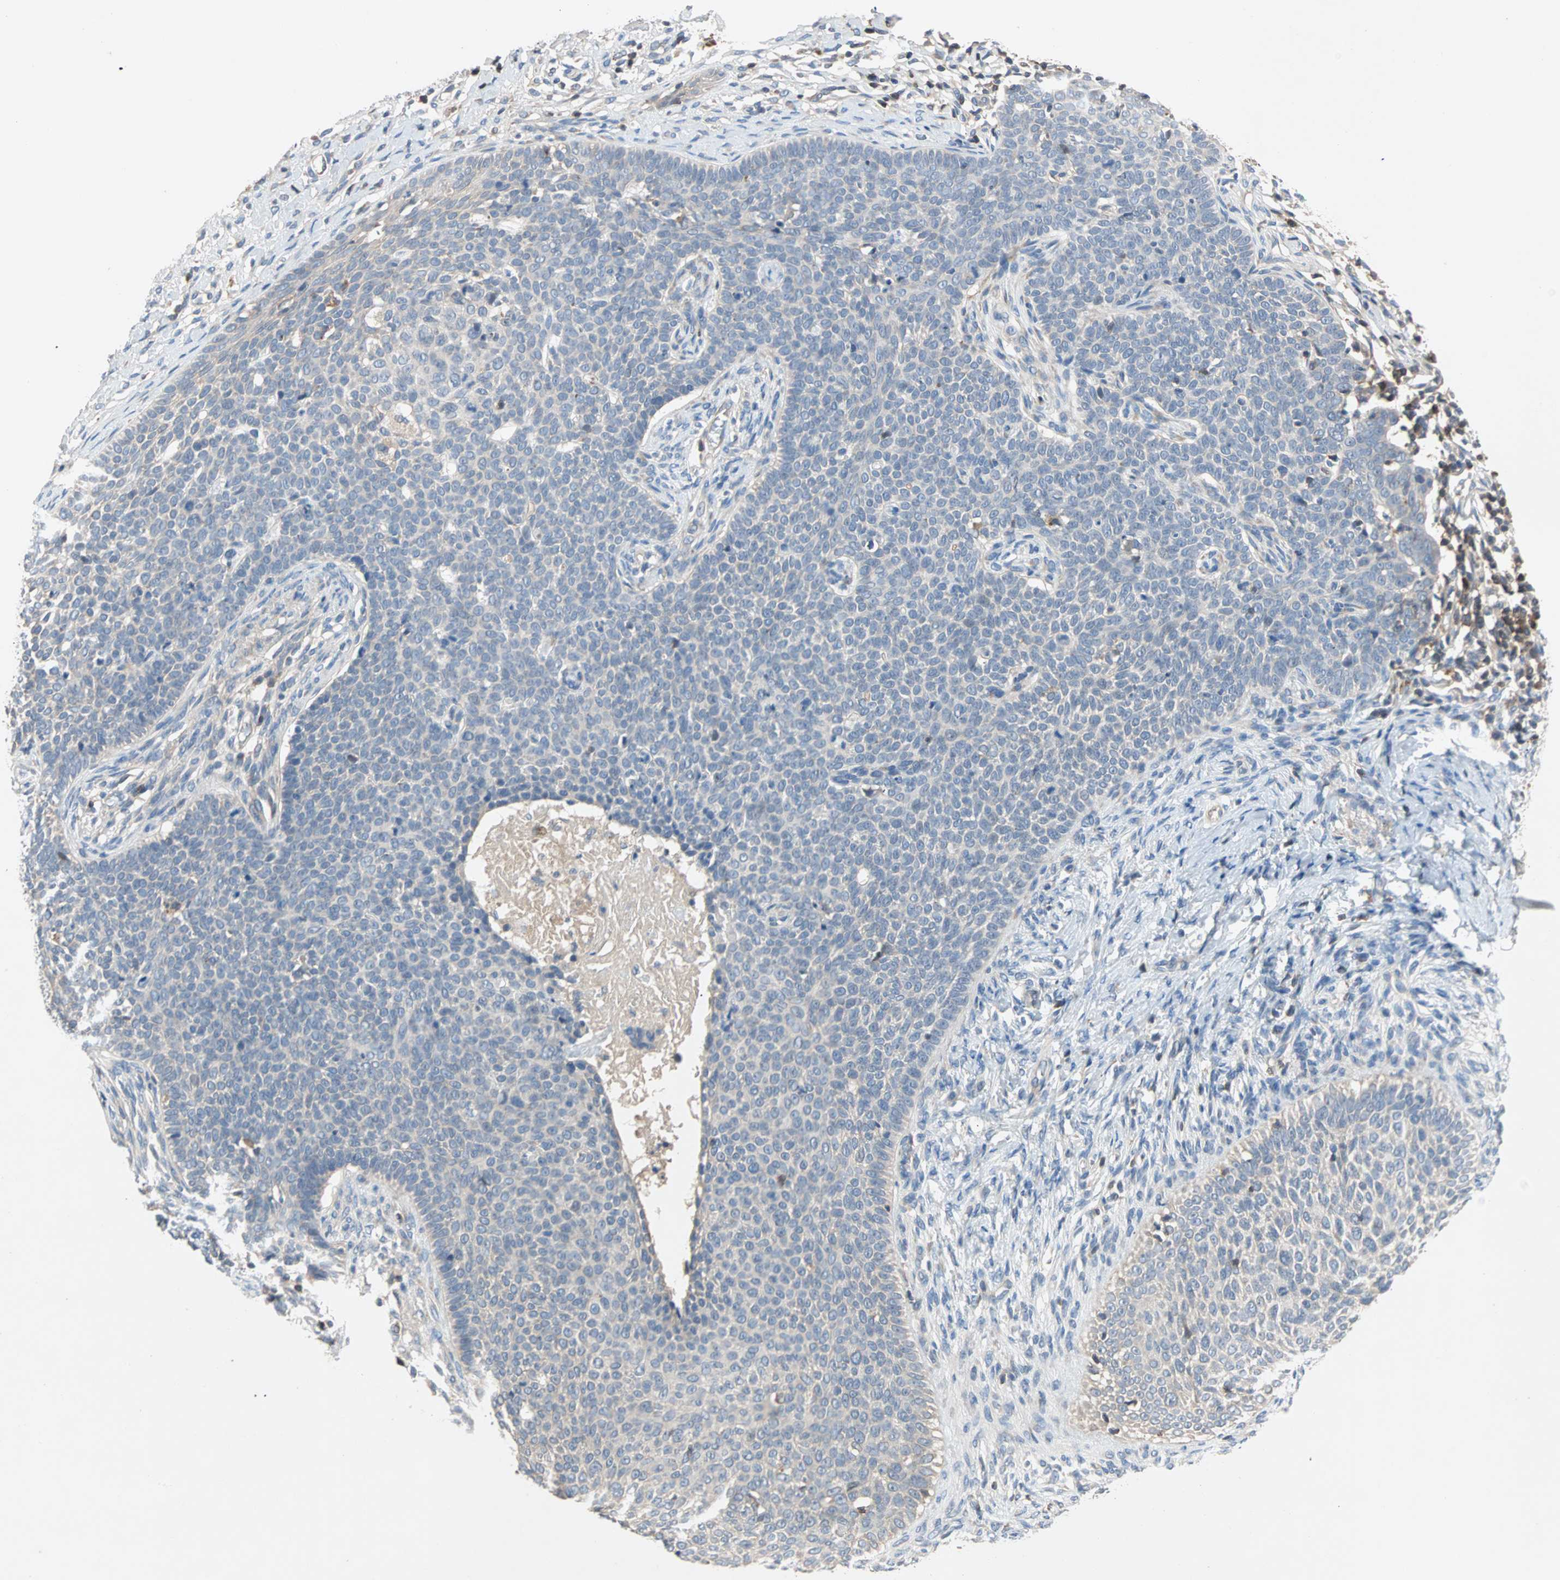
{"staining": {"intensity": "negative", "quantity": "none", "location": "none"}, "tissue": "skin cancer", "cell_type": "Tumor cells", "image_type": "cancer", "snomed": [{"axis": "morphology", "description": "Normal tissue, NOS"}, {"axis": "morphology", "description": "Basal cell carcinoma"}, {"axis": "topography", "description": "Skin"}], "caption": "Tumor cells are negative for brown protein staining in skin cancer (basal cell carcinoma).", "gene": "MAP4K1", "patient": {"sex": "male", "age": 87}}